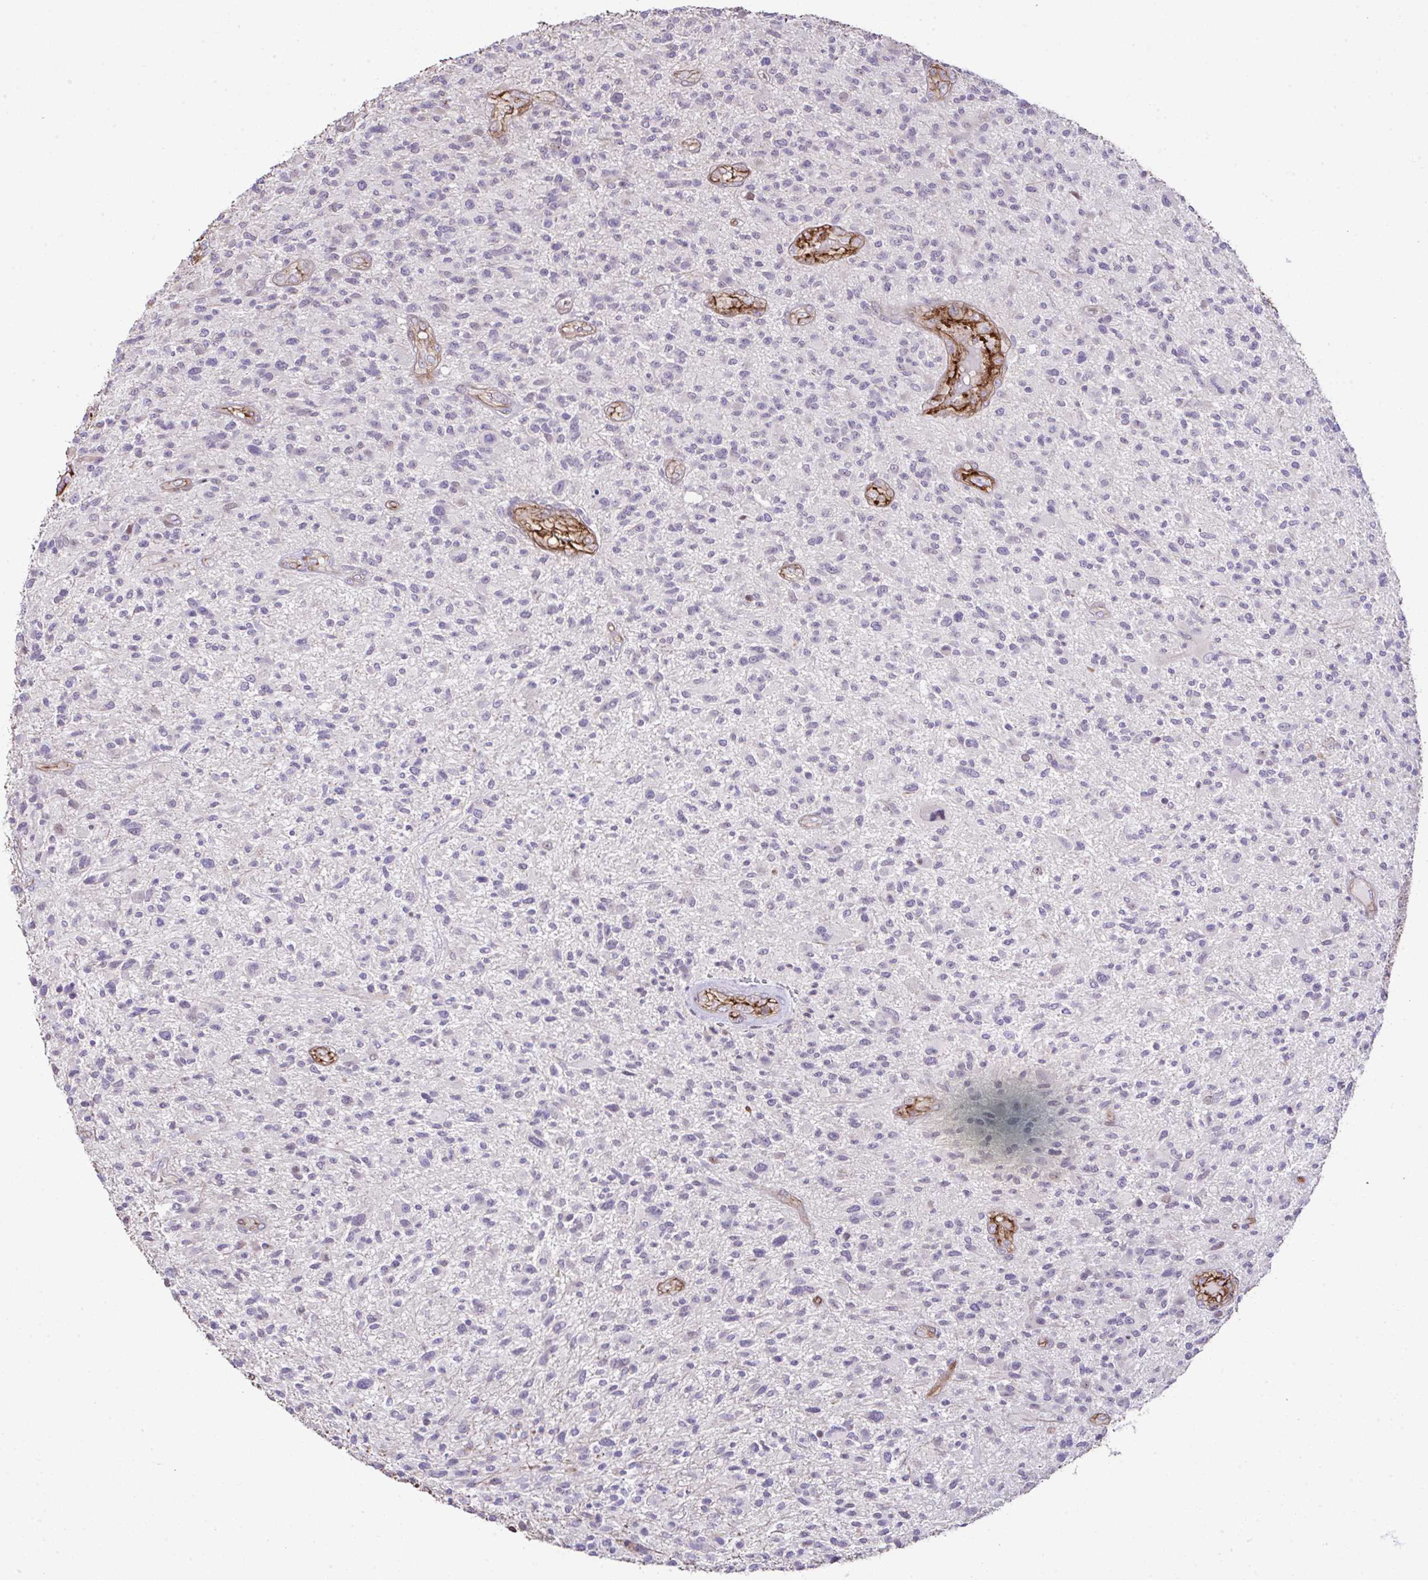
{"staining": {"intensity": "negative", "quantity": "none", "location": "none"}, "tissue": "glioma", "cell_type": "Tumor cells", "image_type": "cancer", "snomed": [{"axis": "morphology", "description": "Glioma, malignant, High grade"}, {"axis": "topography", "description": "Brain"}], "caption": "High magnification brightfield microscopy of malignant high-grade glioma stained with DAB (3,3'-diaminobenzidine) (brown) and counterstained with hematoxylin (blue): tumor cells show no significant positivity.", "gene": "FBXO34", "patient": {"sex": "male", "age": 47}}